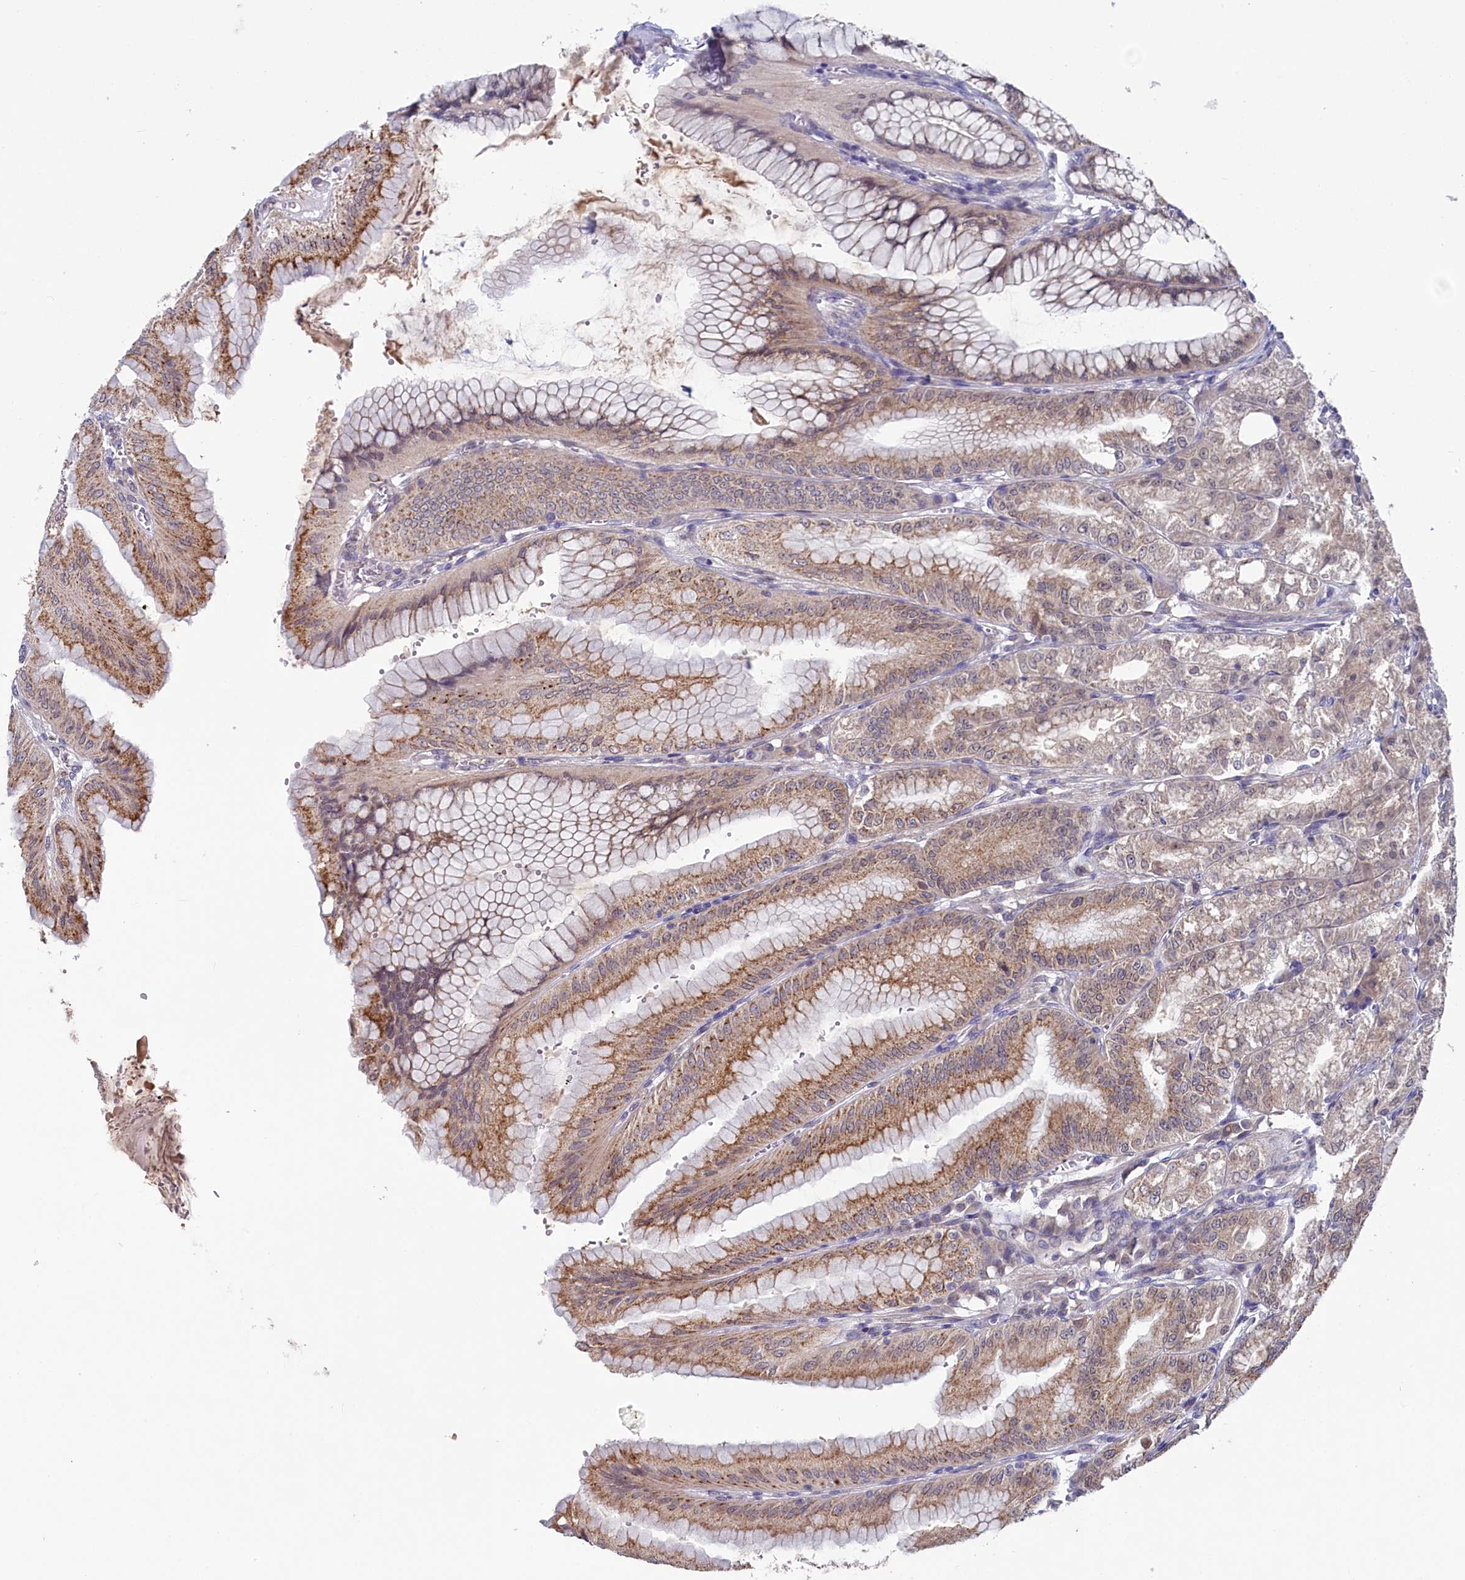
{"staining": {"intensity": "moderate", "quantity": ">75%", "location": "cytoplasmic/membranous,nuclear"}, "tissue": "stomach", "cell_type": "Glandular cells", "image_type": "normal", "snomed": [{"axis": "morphology", "description": "Normal tissue, NOS"}, {"axis": "topography", "description": "Stomach, lower"}], "caption": "Protein expression analysis of normal stomach demonstrates moderate cytoplasmic/membranous,nuclear staining in approximately >75% of glandular cells.", "gene": "SPINK9", "patient": {"sex": "male", "age": 71}}